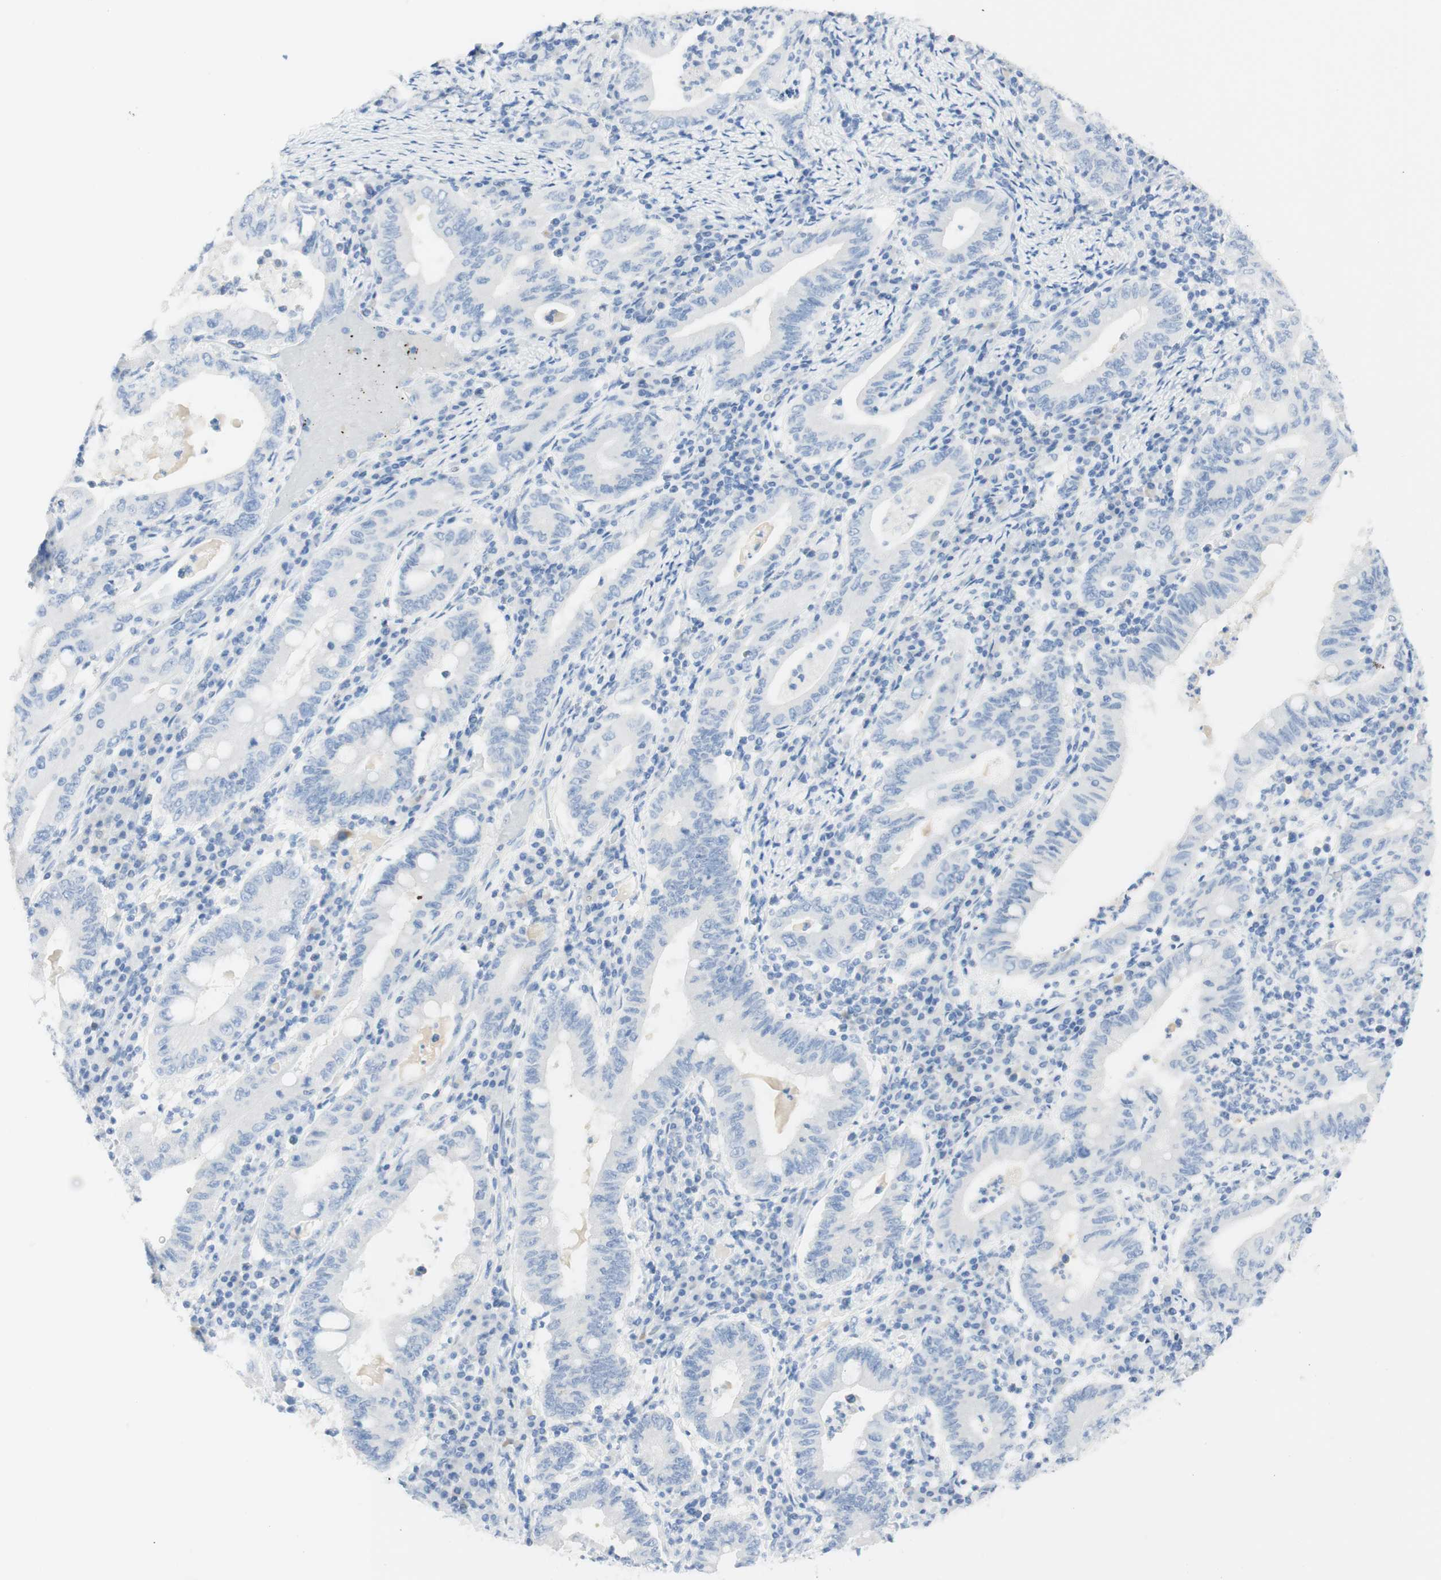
{"staining": {"intensity": "negative", "quantity": "none", "location": "none"}, "tissue": "stomach cancer", "cell_type": "Tumor cells", "image_type": "cancer", "snomed": [{"axis": "morphology", "description": "Normal tissue, NOS"}, {"axis": "morphology", "description": "Adenocarcinoma, NOS"}, {"axis": "topography", "description": "Esophagus"}, {"axis": "topography", "description": "Stomach, upper"}, {"axis": "topography", "description": "Peripheral nerve tissue"}], "caption": "High power microscopy image of an immunohistochemistry (IHC) histopathology image of stomach adenocarcinoma, revealing no significant expression in tumor cells.", "gene": "TPO", "patient": {"sex": "male", "age": 62}}